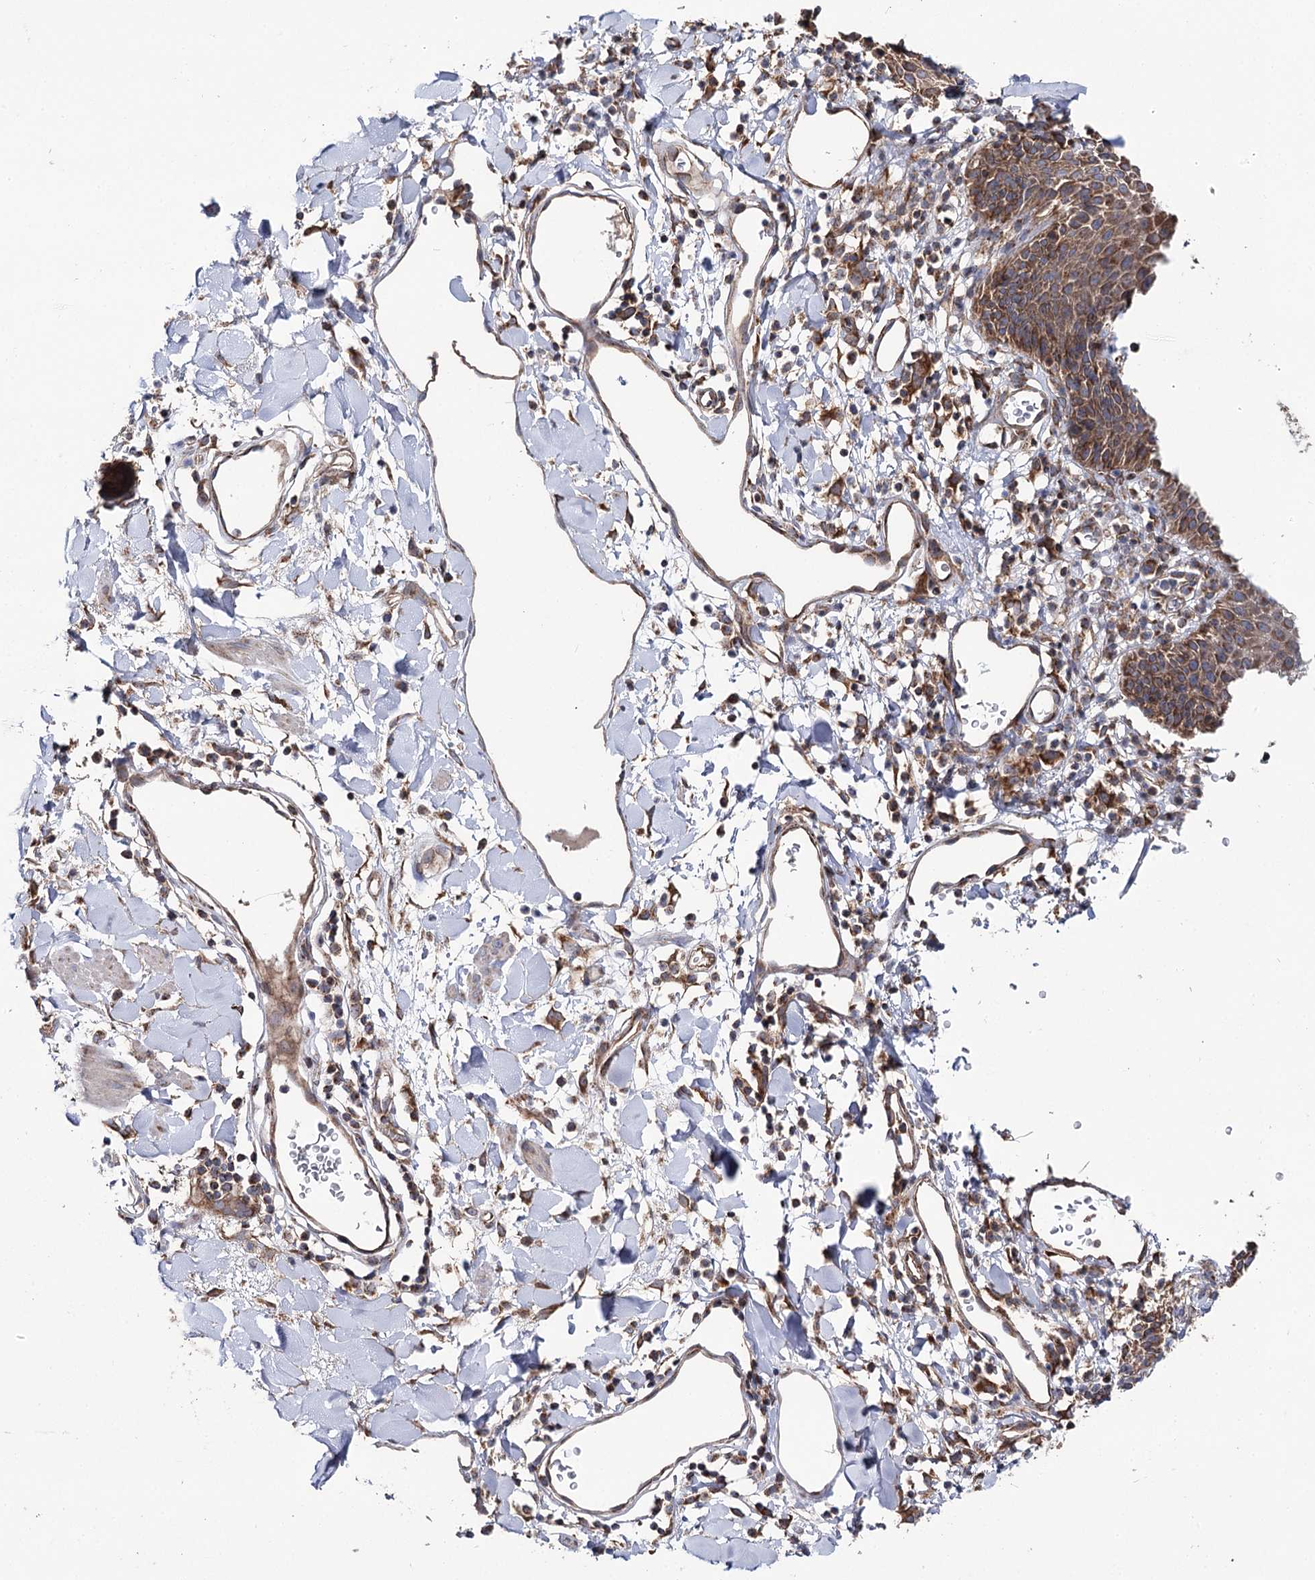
{"staining": {"intensity": "moderate", "quantity": ">75%", "location": "cytoplasmic/membranous"}, "tissue": "skin", "cell_type": "Epidermal cells", "image_type": "normal", "snomed": [{"axis": "morphology", "description": "Normal tissue, NOS"}, {"axis": "topography", "description": "Vulva"}], "caption": "An image of human skin stained for a protein displays moderate cytoplasmic/membranous brown staining in epidermal cells. (IHC, brightfield microscopy, high magnification).", "gene": "MSANTD2", "patient": {"sex": "female", "age": 68}}